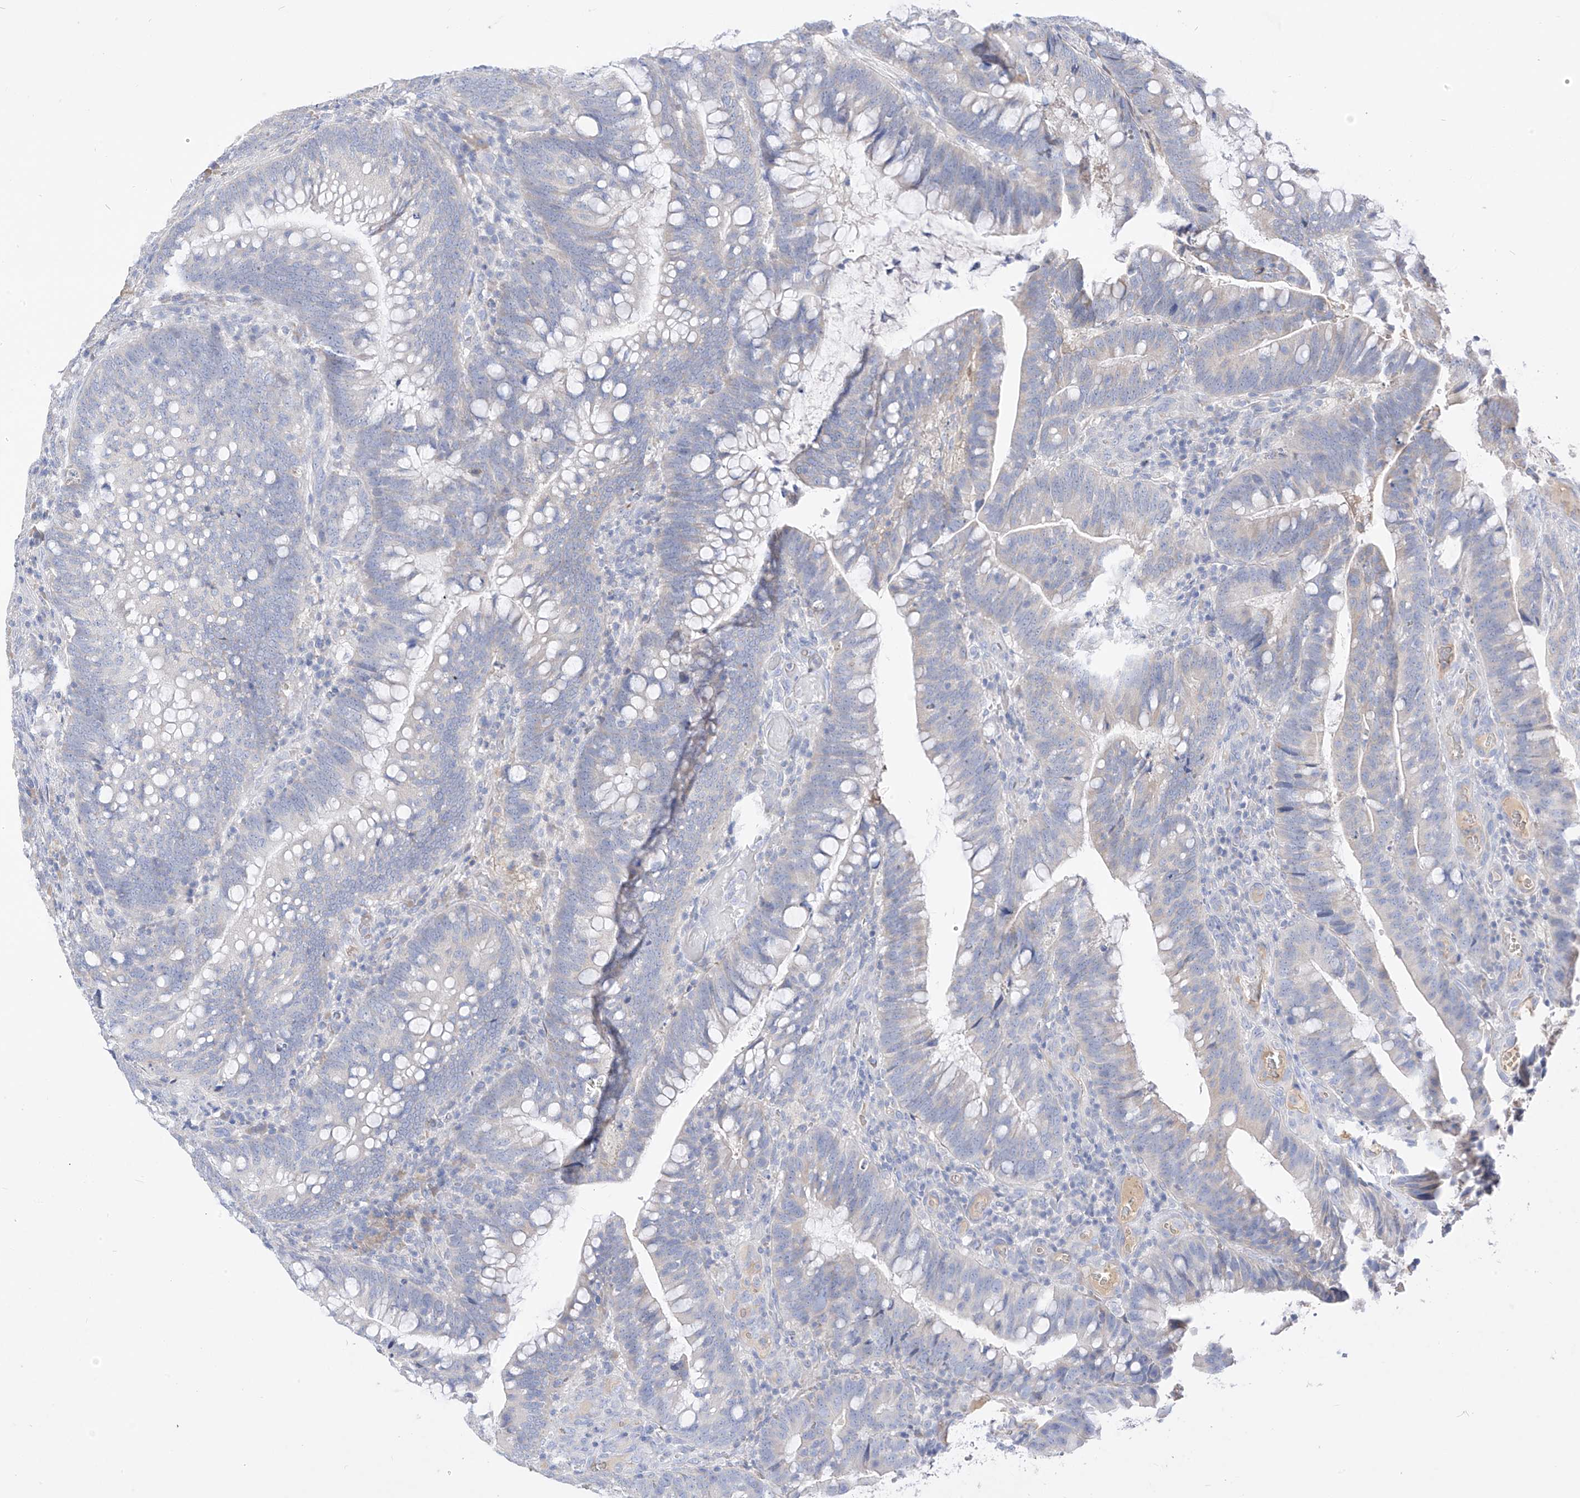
{"staining": {"intensity": "moderate", "quantity": "<25%", "location": "cytoplasmic/membranous"}, "tissue": "colorectal cancer", "cell_type": "Tumor cells", "image_type": "cancer", "snomed": [{"axis": "morphology", "description": "Adenocarcinoma, NOS"}, {"axis": "topography", "description": "Colon"}], "caption": "Immunohistochemistry of human colorectal adenocarcinoma shows low levels of moderate cytoplasmic/membranous expression in approximately <25% of tumor cells.", "gene": "RASA2", "patient": {"sex": "female", "age": 66}}